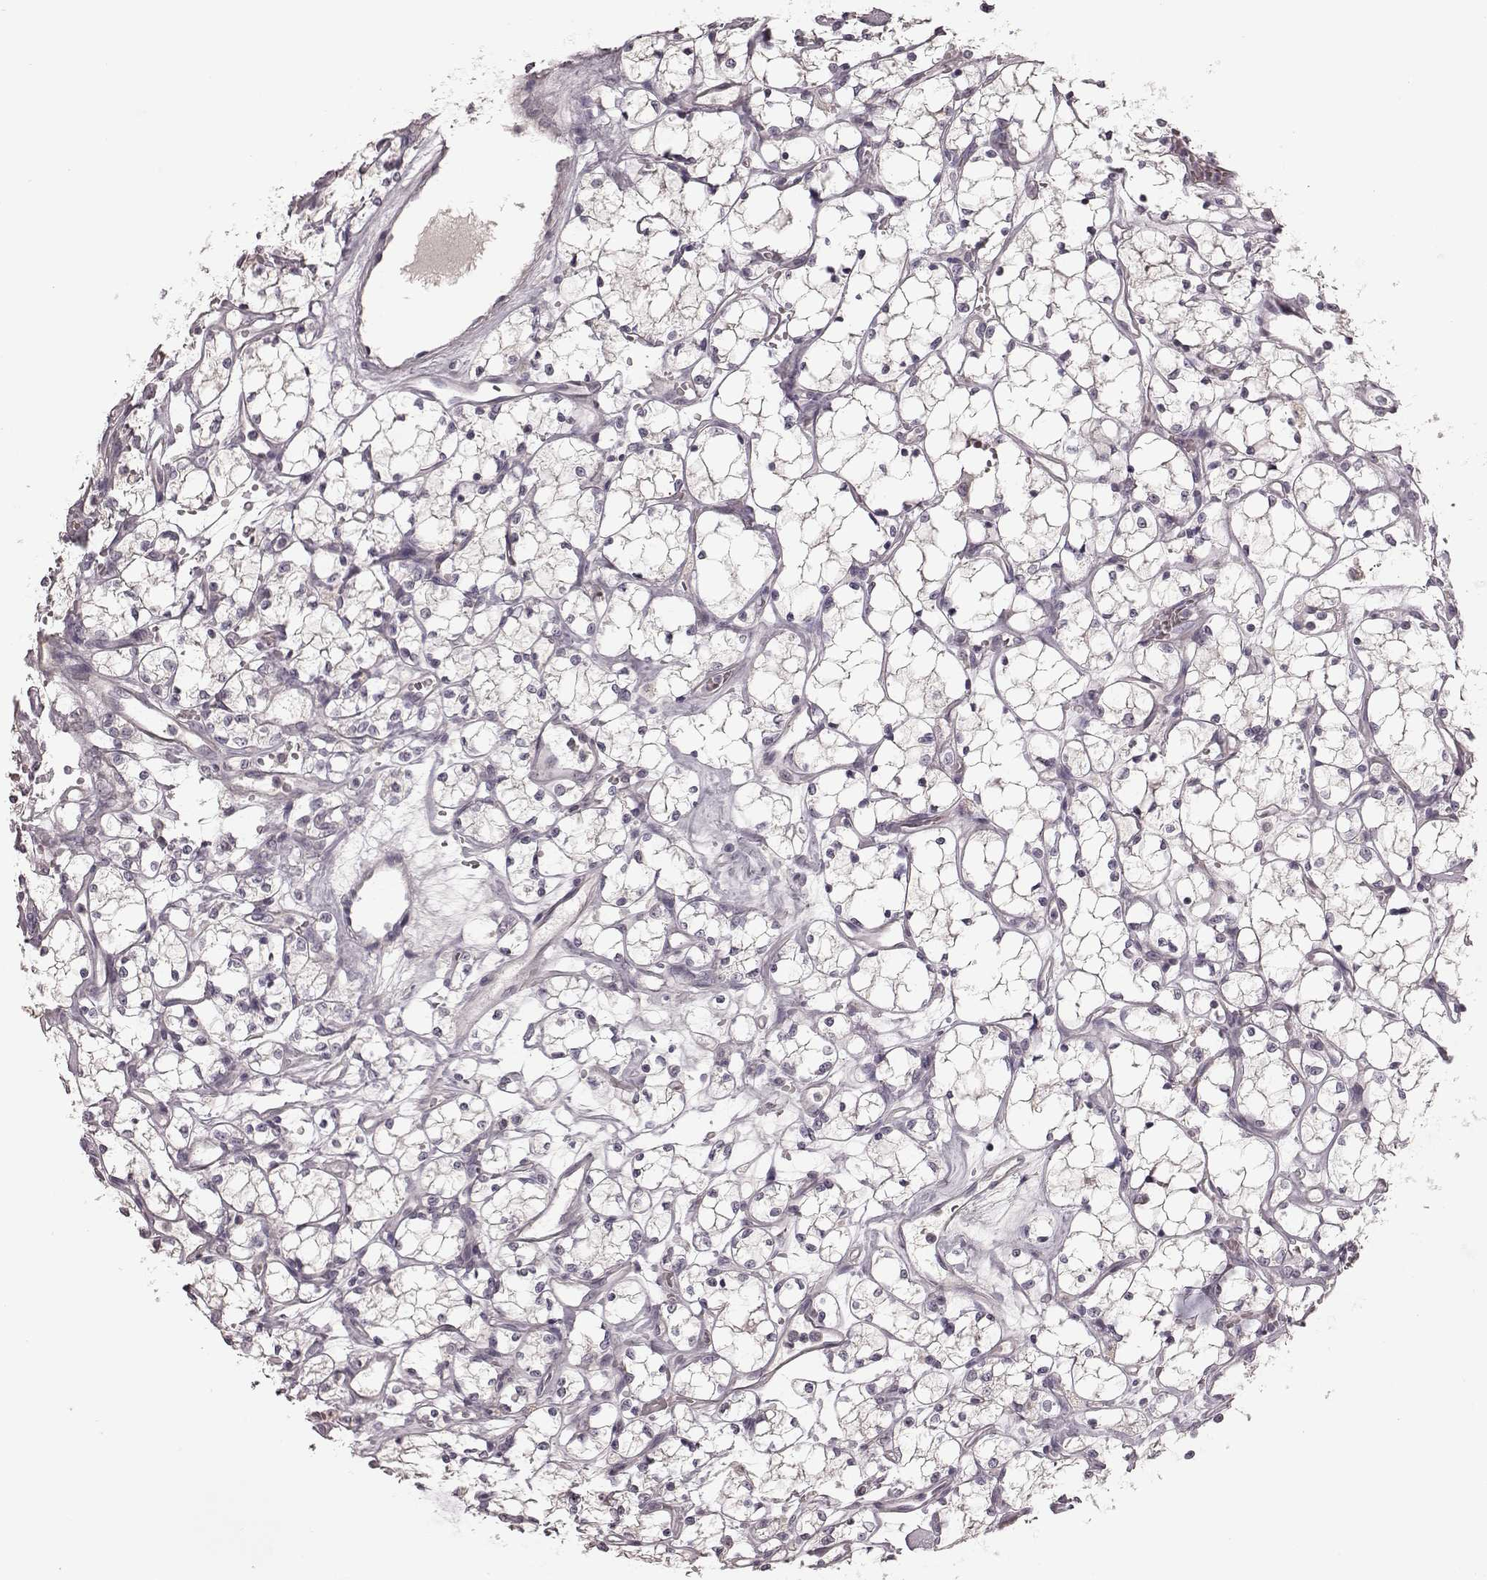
{"staining": {"intensity": "negative", "quantity": "none", "location": "none"}, "tissue": "renal cancer", "cell_type": "Tumor cells", "image_type": "cancer", "snomed": [{"axis": "morphology", "description": "Adenocarcinoma, NOS"}, {"axis": "topography", "description": "Kidney"}], "caption": "The image shows no significant positivity in tumor cells of renal cancer (adenocarcinoma).", "gene": "MIA", "patient": {"sex": "female", "age": 69}}